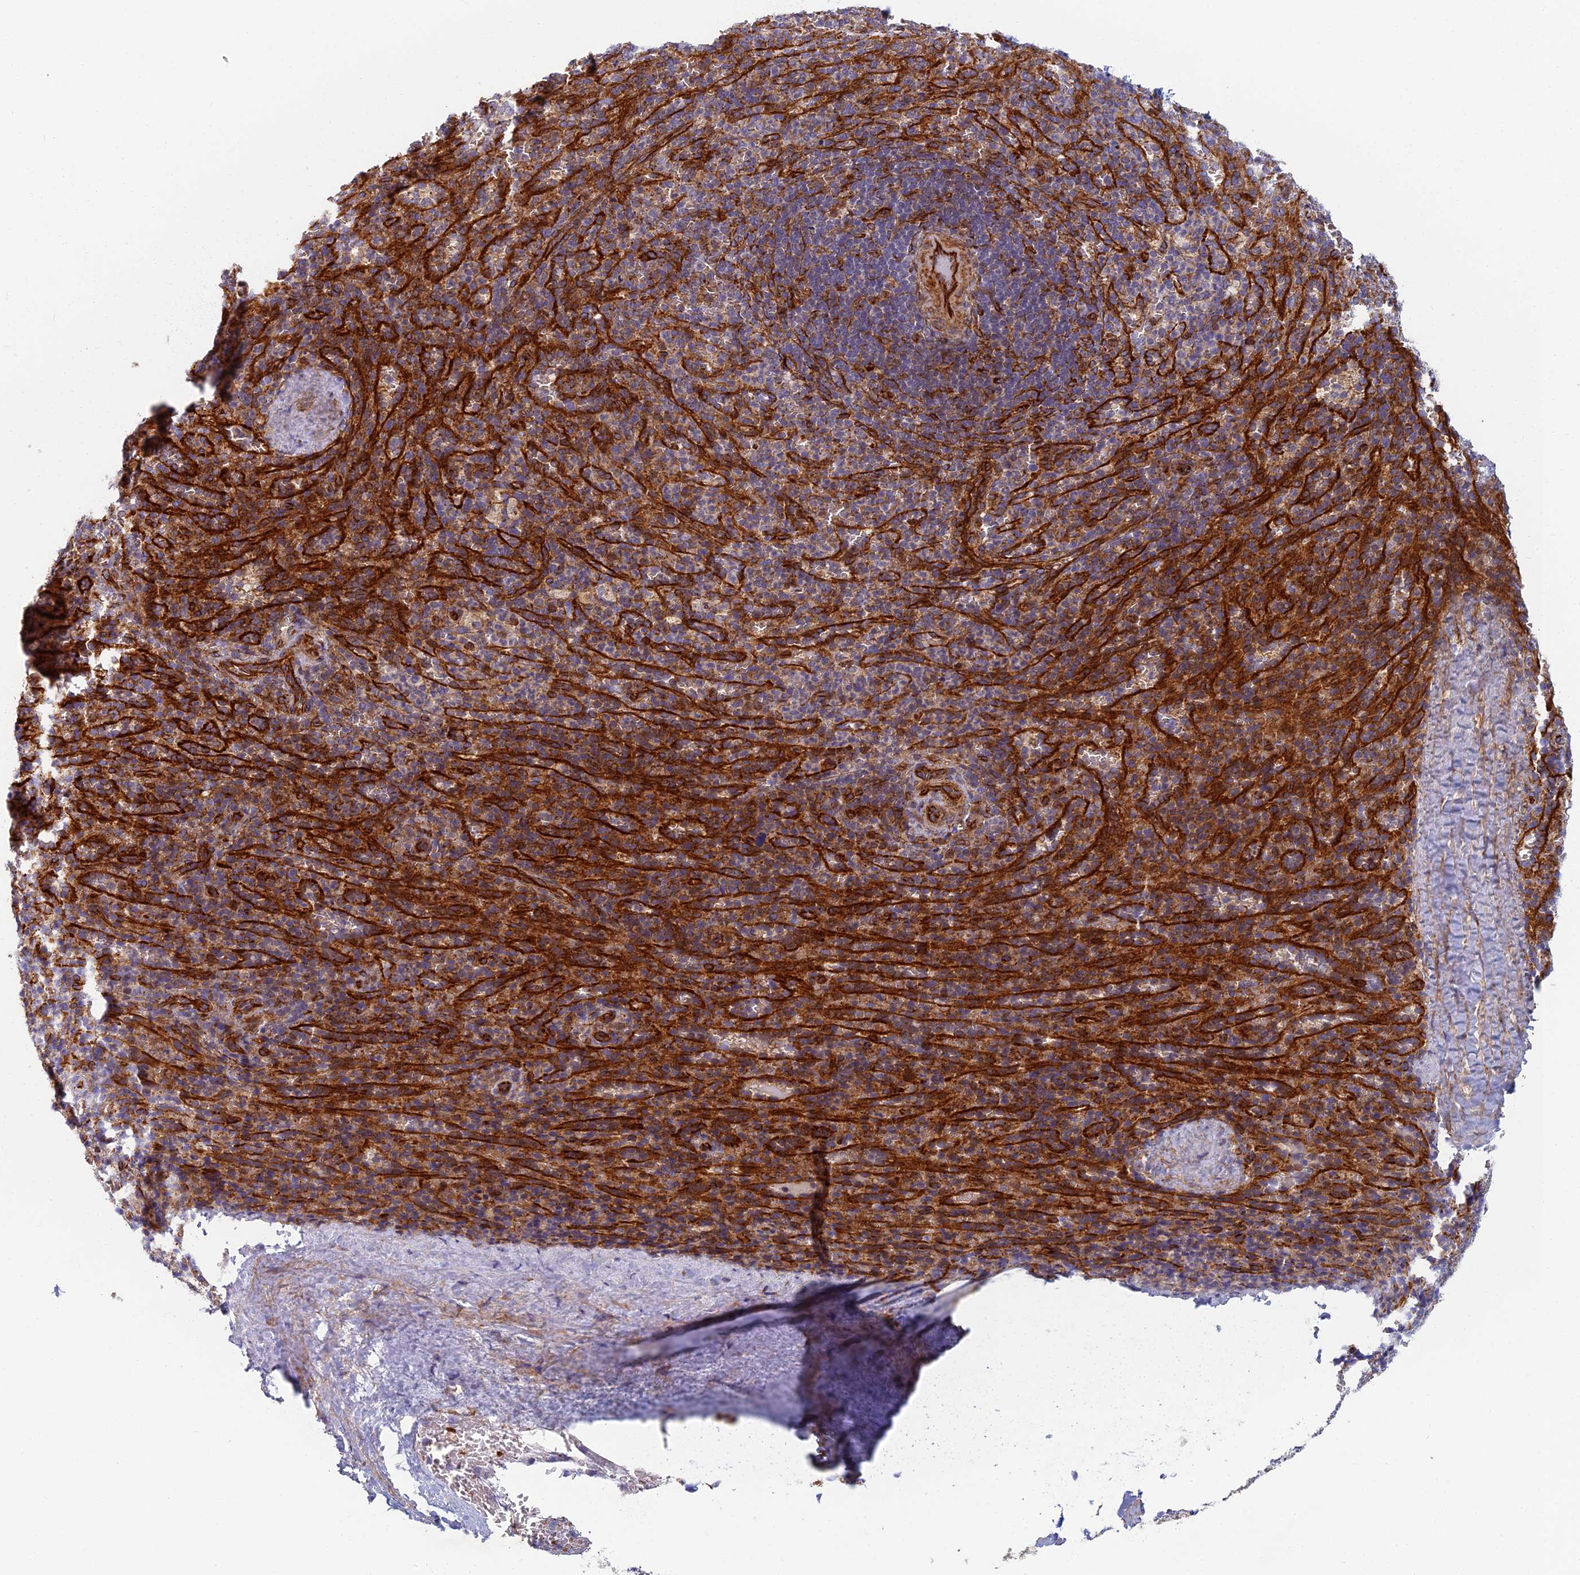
{"staining": {"intensity": "strong", "quantity": "<25%", "location": "cytoplasmic/membranous"}, "tissue": "spleen", "cell_type": "Cells in red pulp", "image_type": "normal", "snomed": [{"axis": "morphology", "description": "Normal tissue, NOS"}, {"axis": "topography", "description": "Spleen"}], "caption": "Strong cytoplasmic/membranous expression for a protein is identified in about <25% of cells in red pulp of normal spleen using immunohistochemistry.", "gene": "ABCB10", "patient": {"sex": "female", "age": 21}}